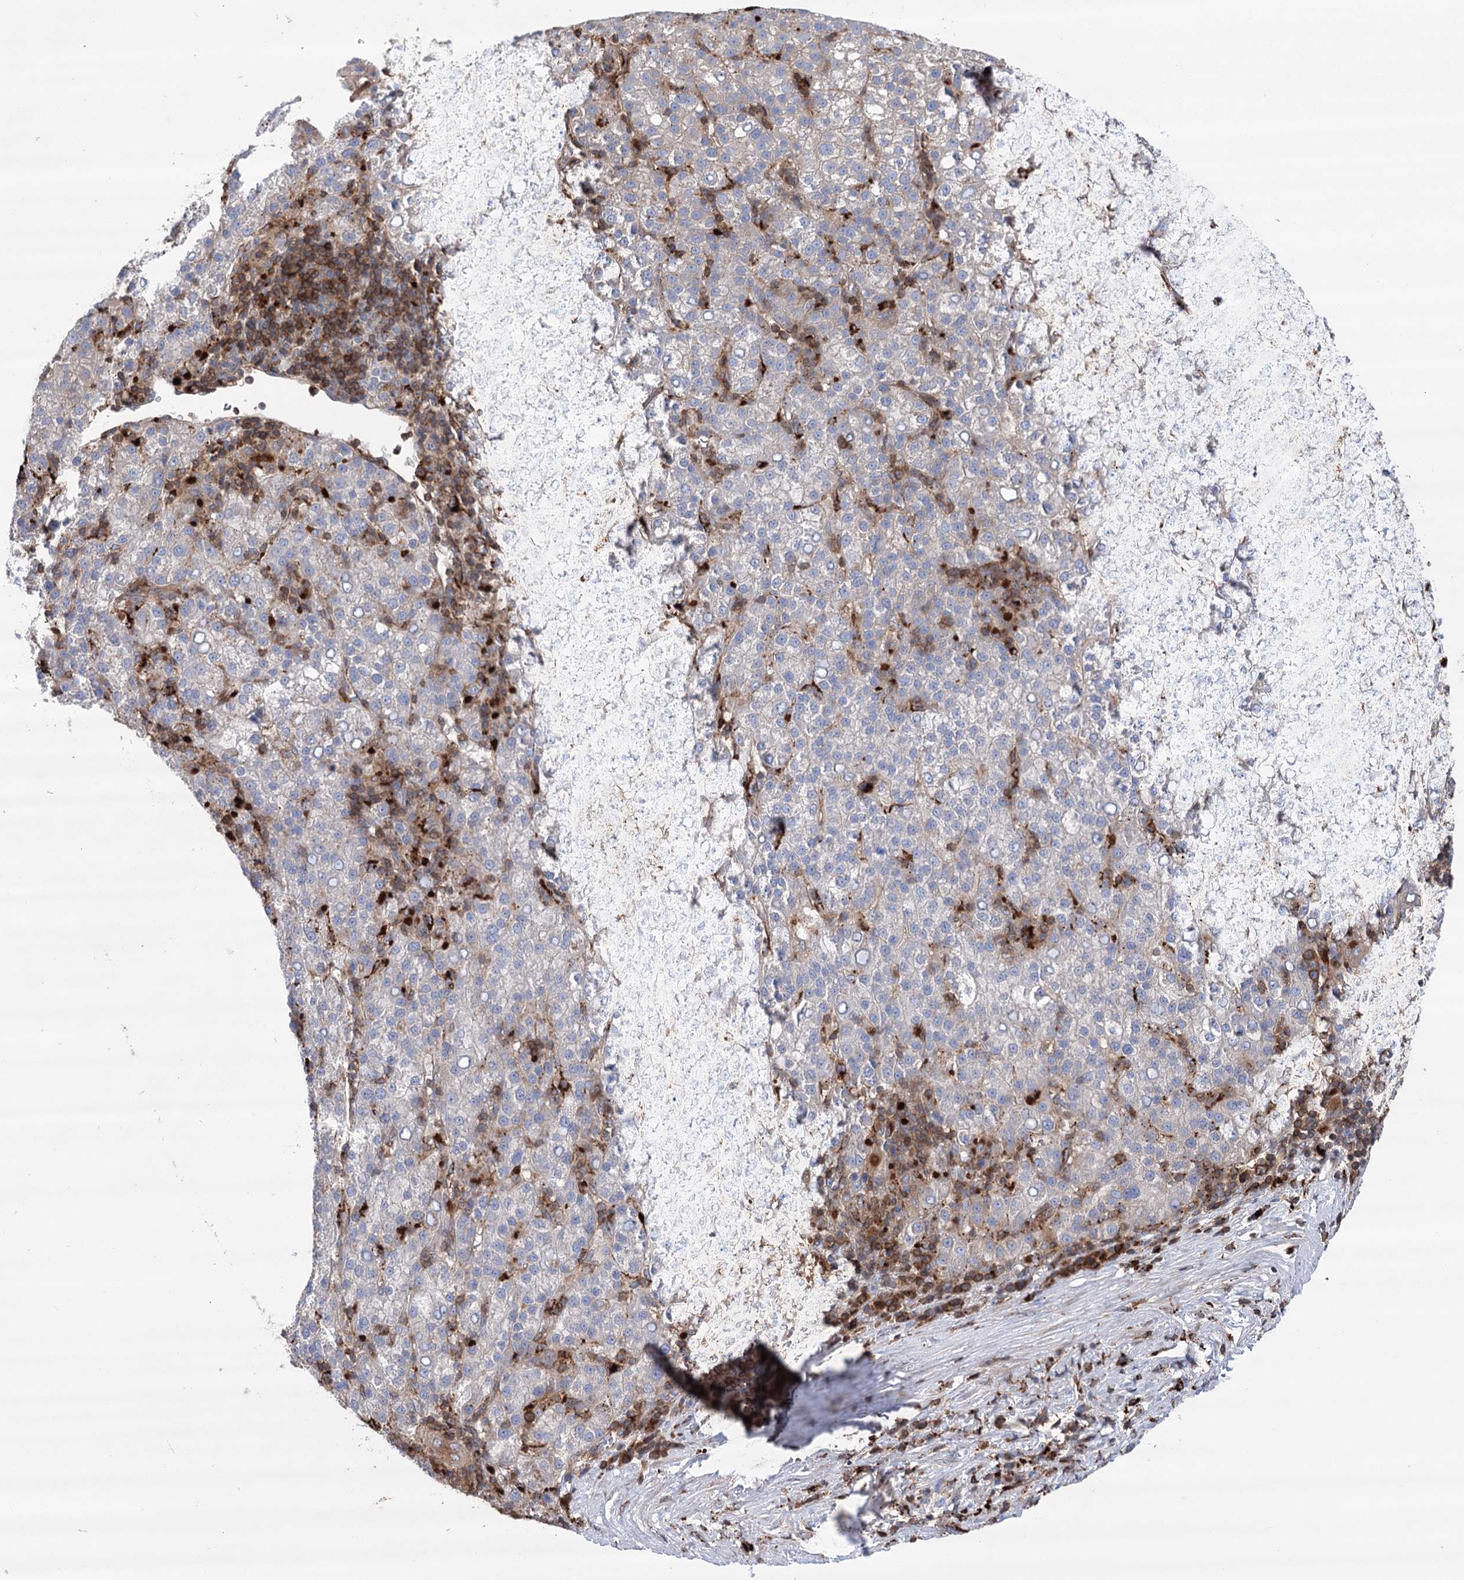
{"staining": {"intensity": "negative", "quantity": "none", "location": "none"}, "tissue": "liver cancer", "cell_type": "Tumor cells", "image_type": "cancer", "snomed": [{"axis": "morphology", "description": "Carcinoma, Hepatocellular, NOS"}, {"axis": "topography", "description": "Liver"}], "caption": "This histopathology image is of liver hepatocellular carcinoma stained with immunohistochemistry (IHC) to label a protein in brown with the nuclei are counter-stained blue. There is no staining in tumor cells. (Brightfield microscopy of DAB (3,3'-diaminobenzidine) immunohistochemistry at high magnification).", "gene": "VPS37B", "patient": {"sex": "female", "age": 58}}